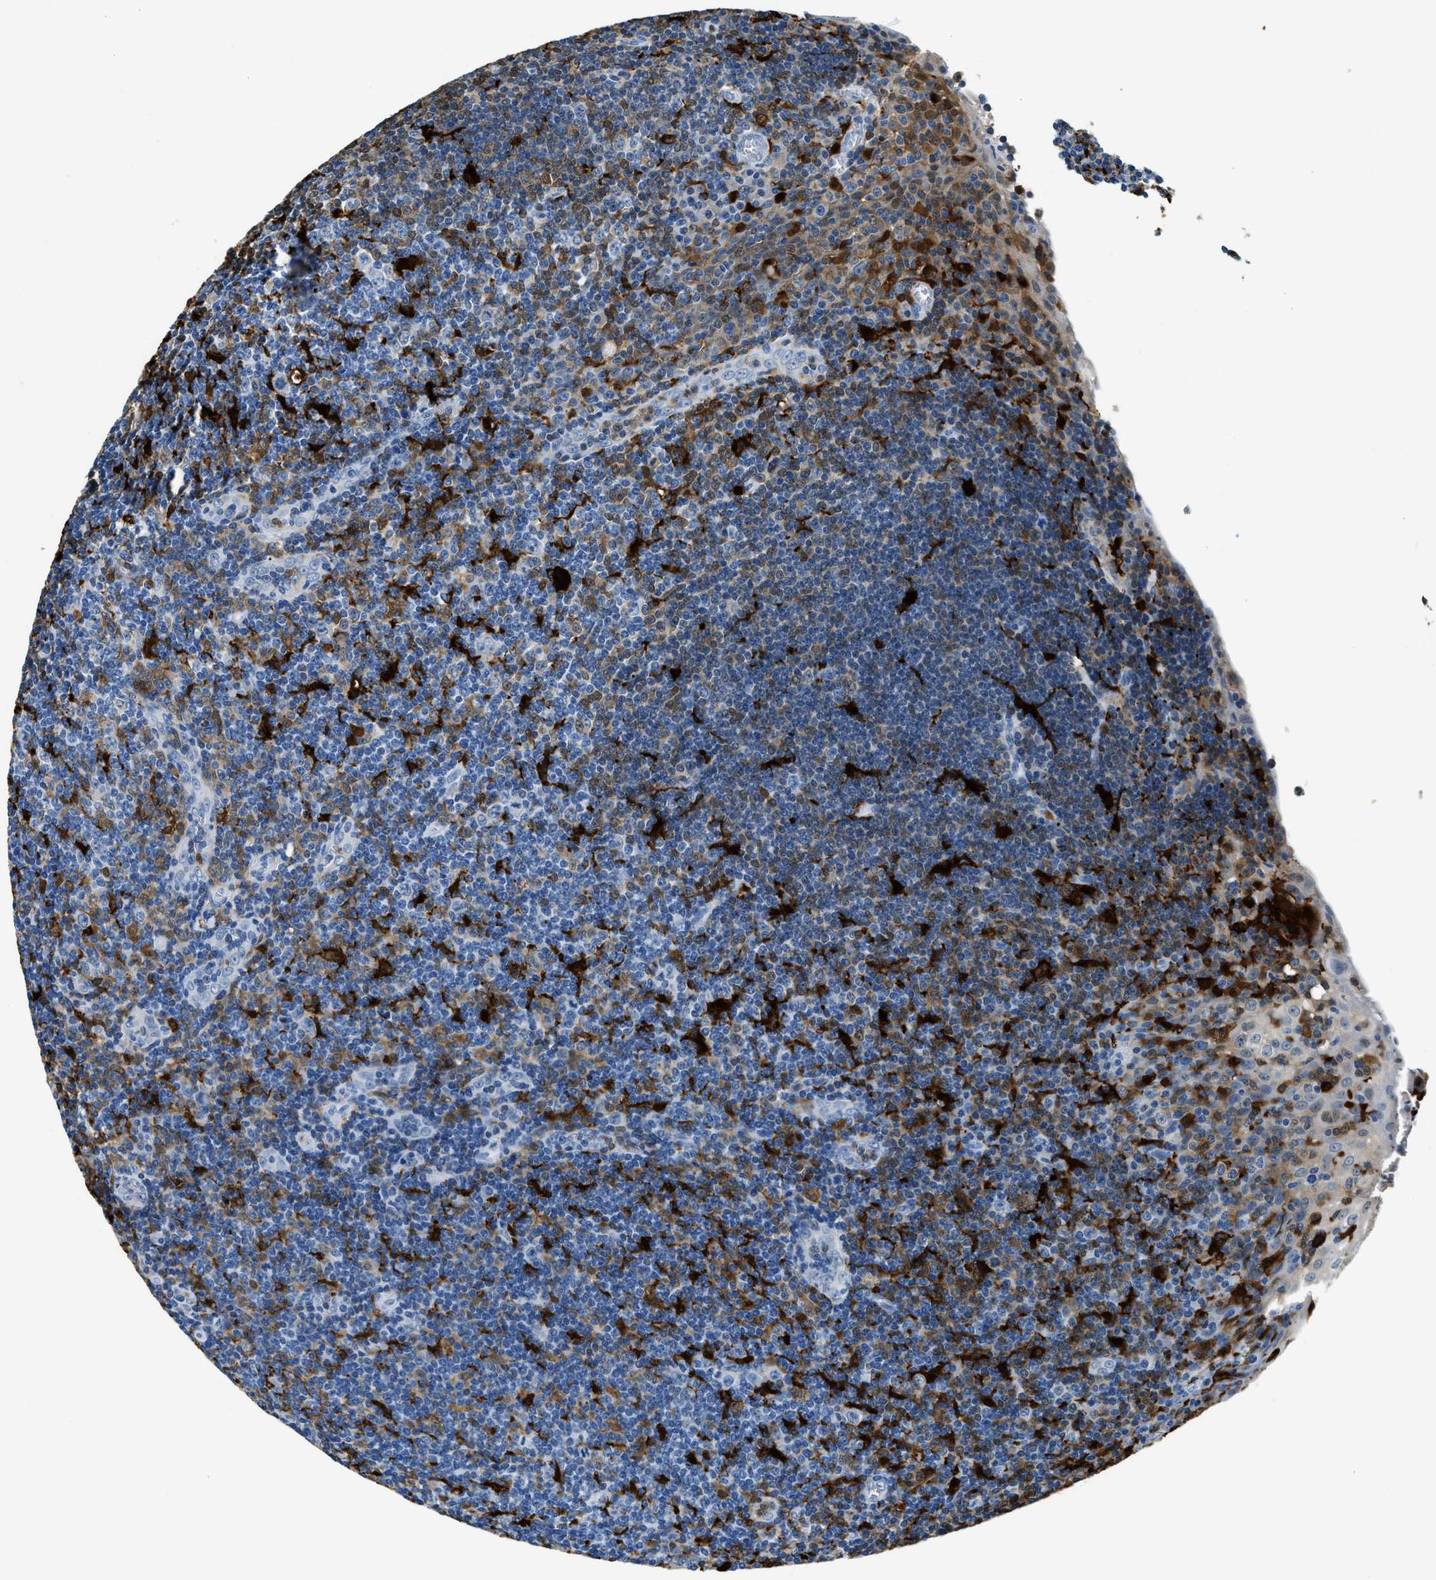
{"staining": {"intensity": "strong", "quantity": "<25%", "location": "cytoplasmic/membranous"}, "tissue": "tonsil", "cell_type": "Non-germinal center cells", "image_type": "normal", "snomed": [{"axis": "morphology", "description": "Normal tissue, NOS"}, {"axis": "topography", "description": "Tonsil"}], "caption": "High-magnification brightfield microscopy of normal tonsil stained with DAB (3,3'-diaminobenzidine) (brown) and counterstained with hematoxylin (blue). non-germinal center cells exhibit strong cytoplasmic/membranous positivity is appreciated in about<25% of cells.", "gene": "CAPG", "patient": {"sex": "male", "age": 37}}